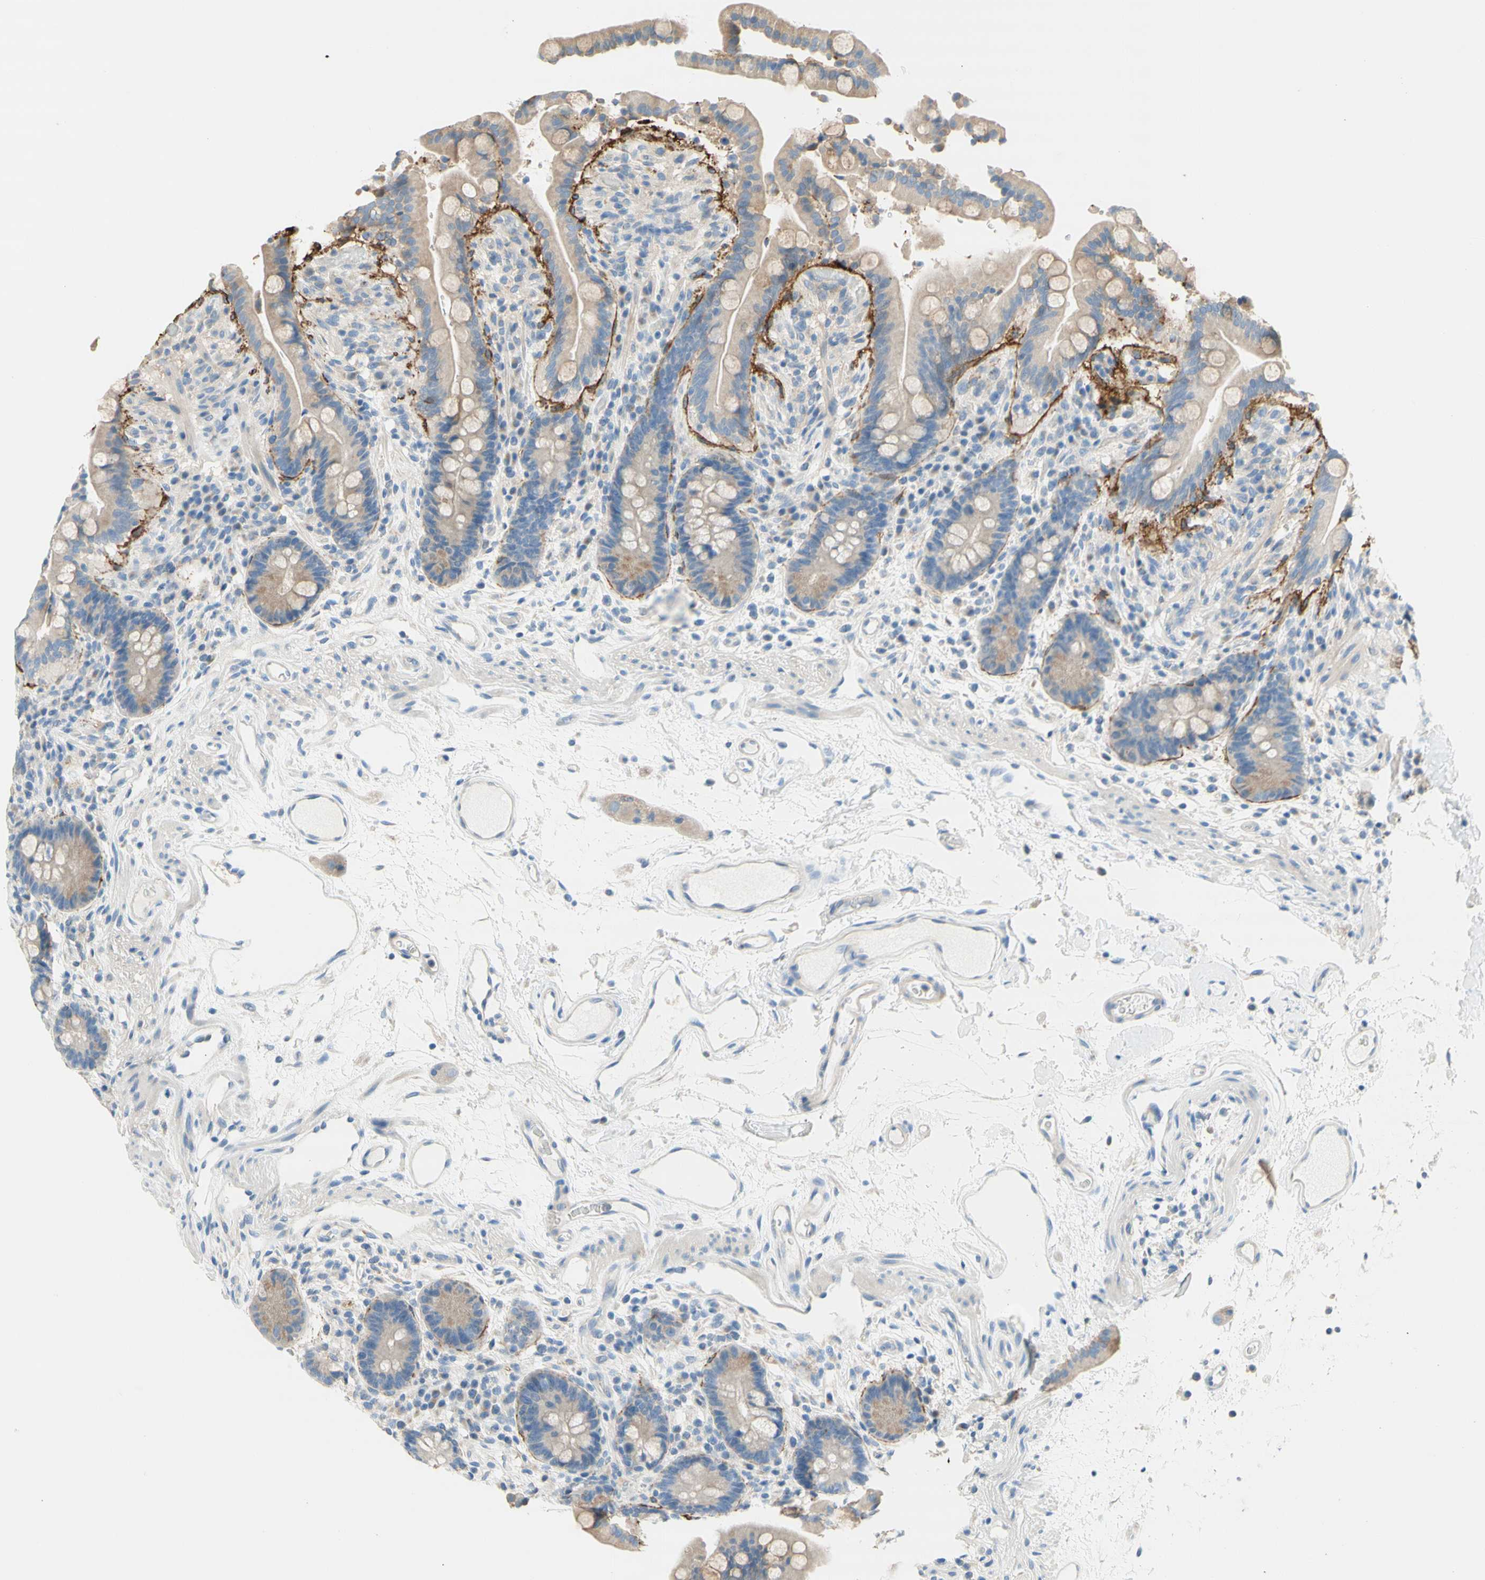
{"staining": {"intensity": "negative", "quantity": "none", "location": "none"}, "tissue": "colon", "cell_type": "Endothelial cells", "image_type": "normal", "snomed": [{"axis": "morphology", "description": "Normal tissue, NOS"}, {"axis": "topography", "description": "Colon"}], "caption": "A histopathology image of colon stained for a protein reveals no brown staining in endothelial cells. Nuclei are stained in blue.", "gene": "F3", "patient": {"sex": "male", "age": 73}}